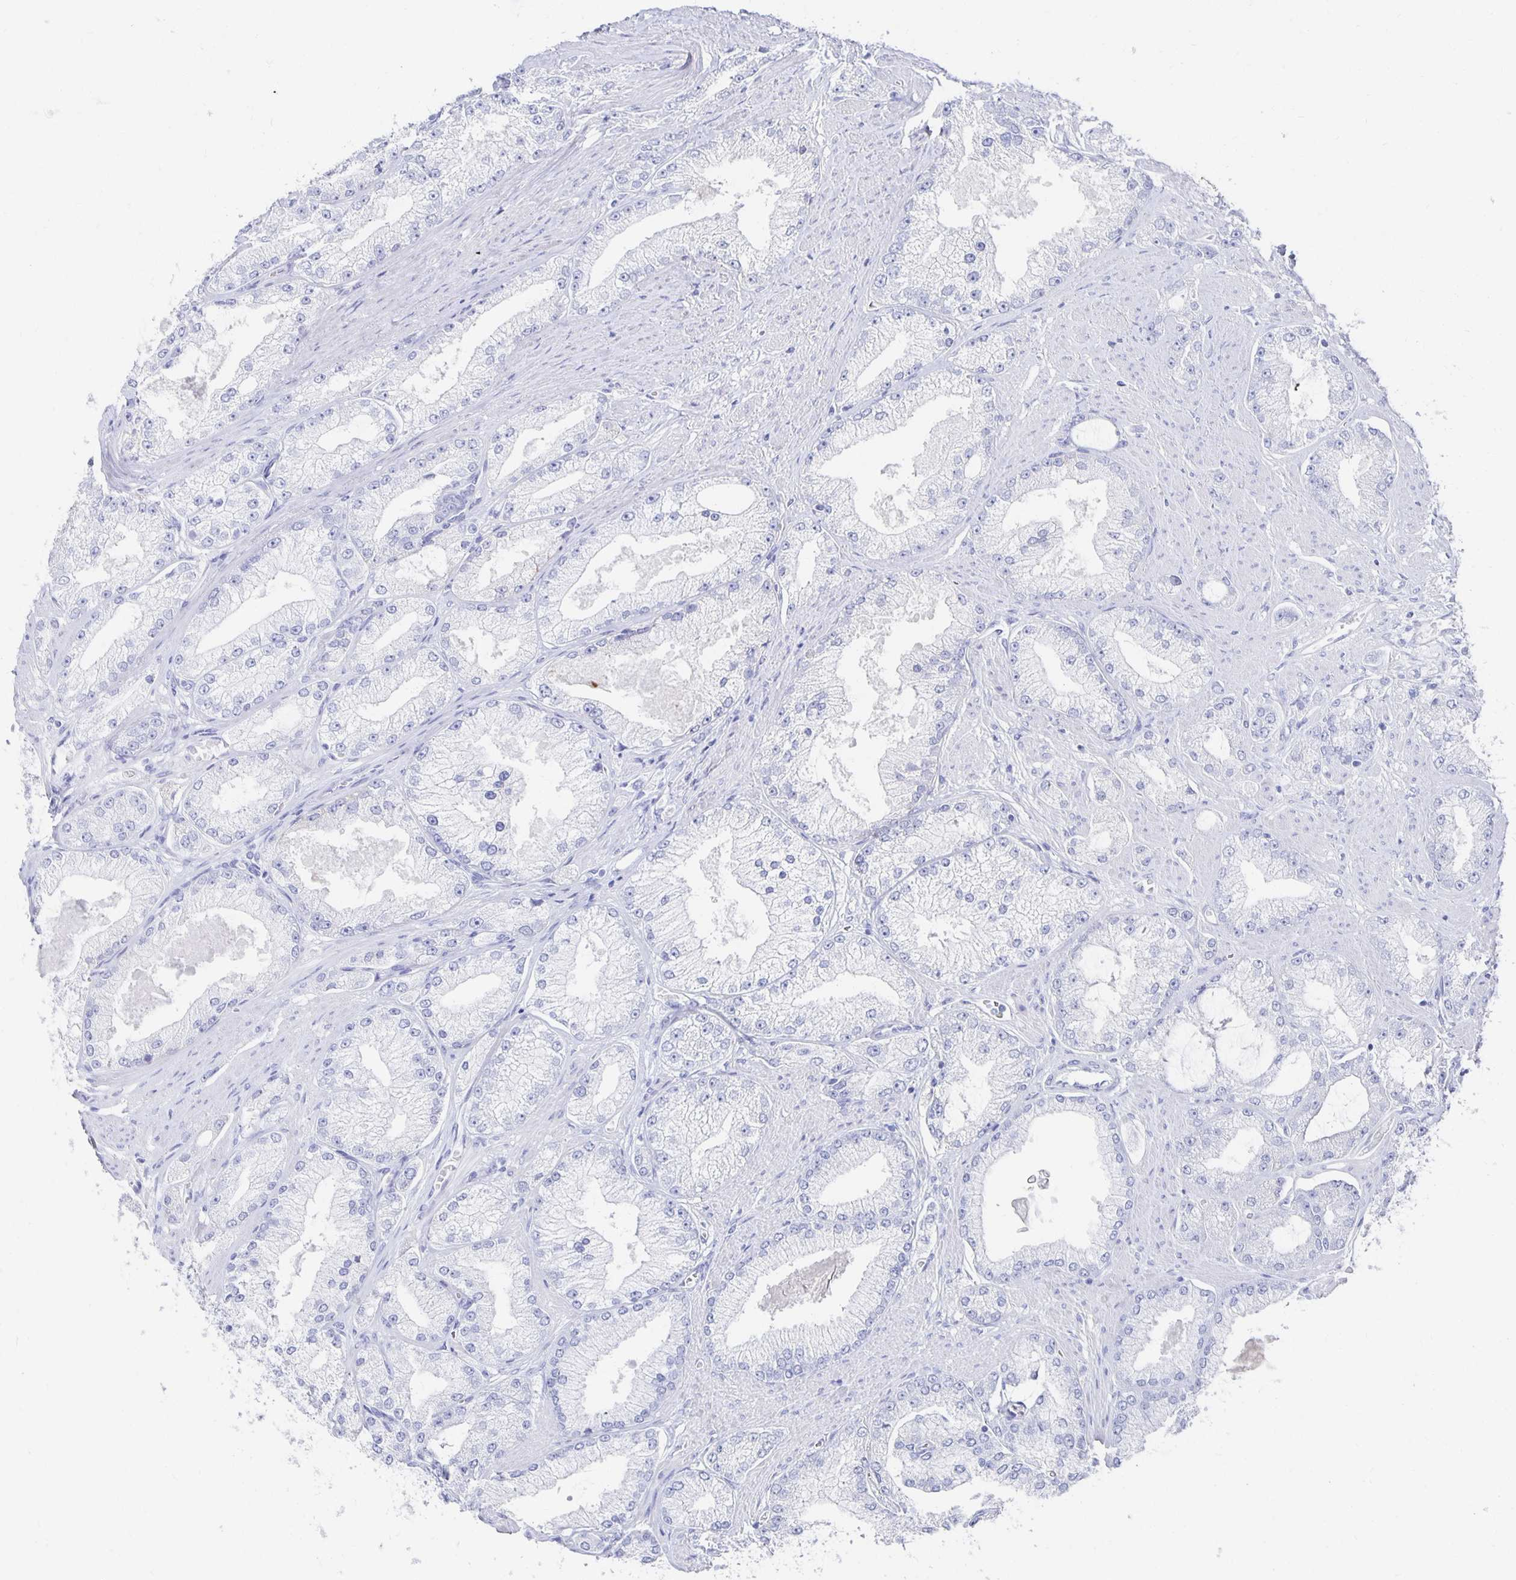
{"staining": {"intensity": "negative", "quantity": "none", "location": "none"}, "tissue": "prostate cancer", "cell_type": "Tumor cells", "image_type": "cancer", "snomed": [{"axis": "morphology", "description": "Adenocarcinoma, High grade"}, {"axis": "topography", "description": "Prostate"}], "caption": "Tumor cells show no significant protein expression in prostate cancer (high-grade adenocarcinoma).", "gene": "PRDM7", "patient": {"sex": "male", "age": 68}}